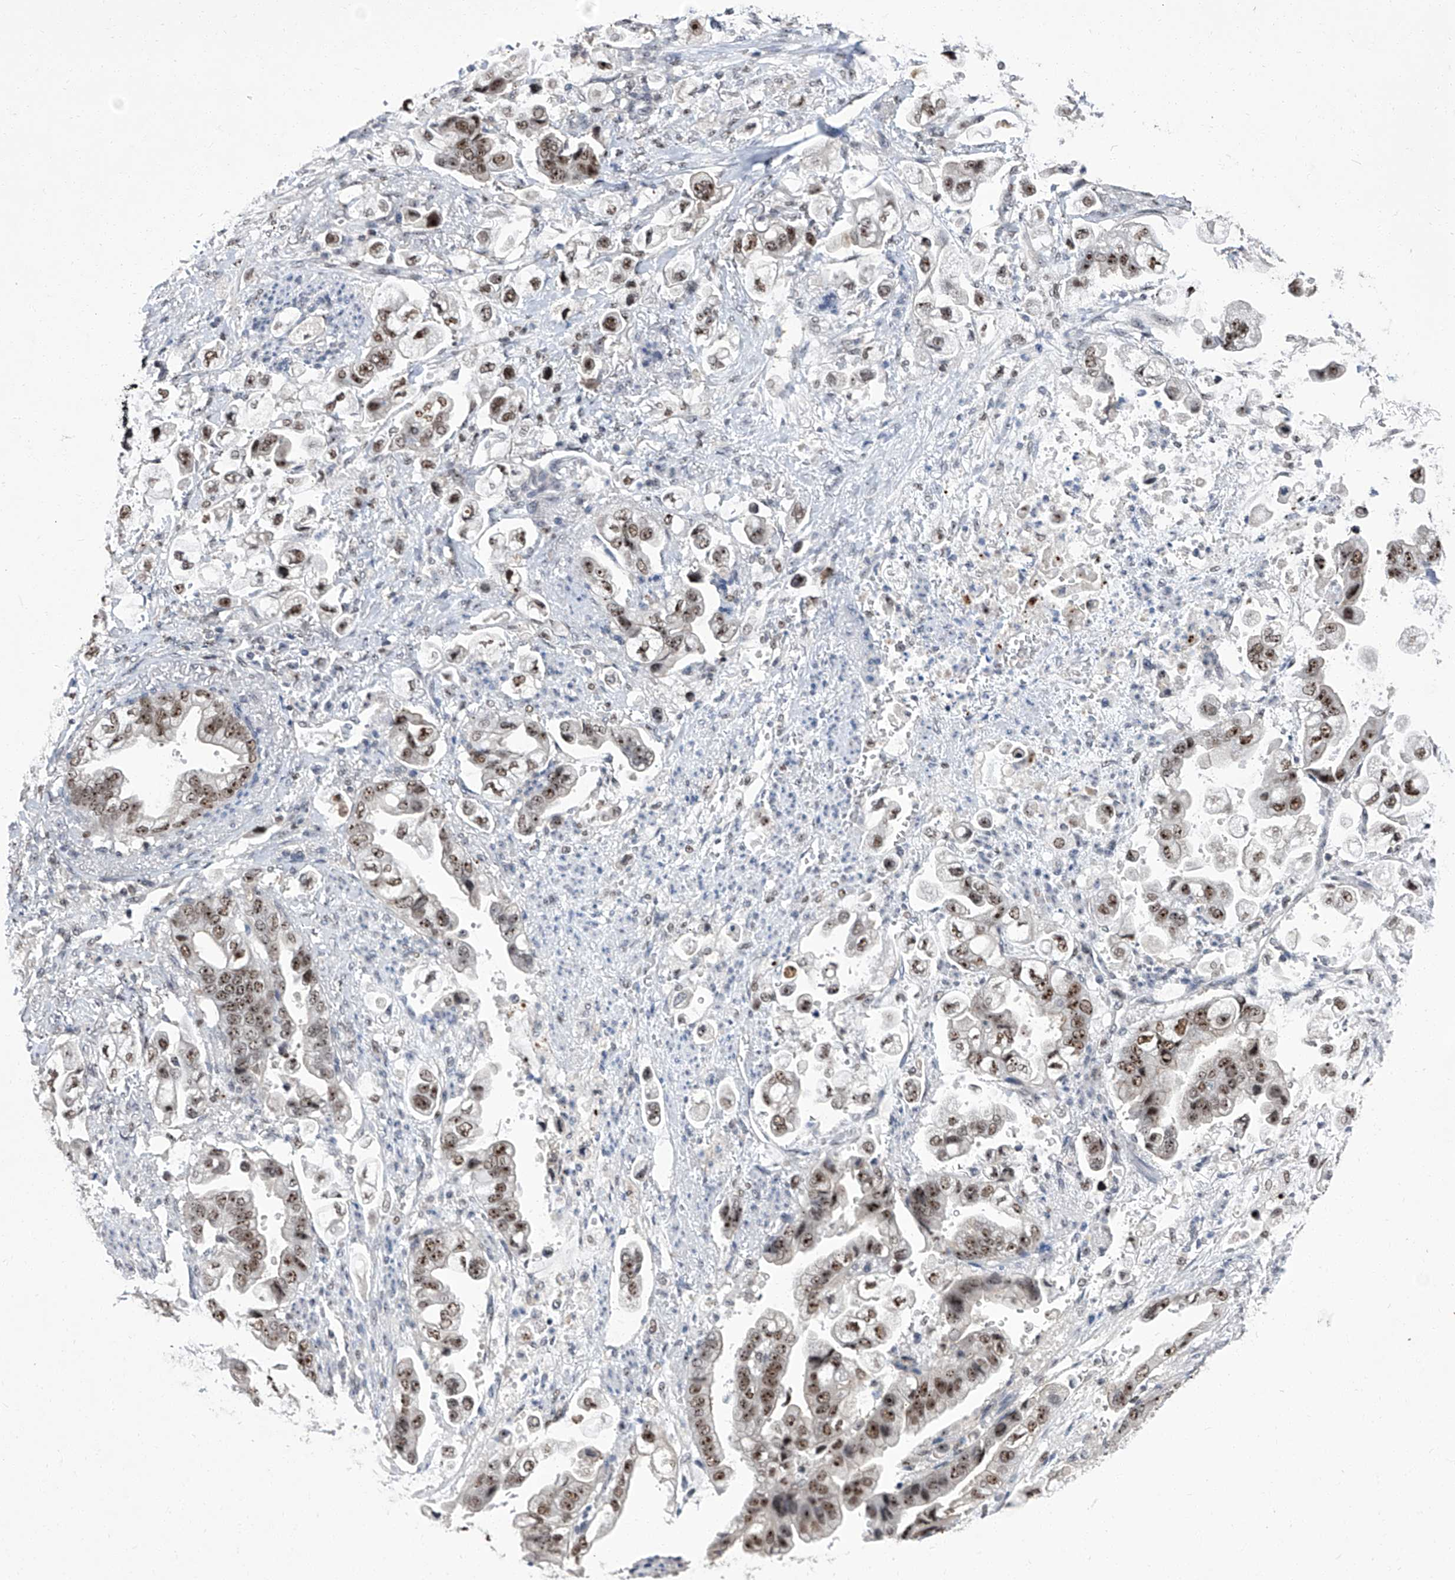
{"staining": {"intensity": "moderate", "quantity": ">75%", "location": "nuclear"}, "tissue": "stomach cancer", "cell_type": "Tumor cells", "image_type": "cancer", "snomed": [{"axis": "morphology", "description": "Adenocarcinoma, NOS"}, {"axis": "topography", "description": "Stomach"}], "caption": "Stomach cancer (adenocarcinoma) stained for a protein (brown) reveals moderate nuclear positive staining in approximately >75% of tumor cells.", "gene": "CMTR1", "patient": {"sex": "male", "age": 62}}